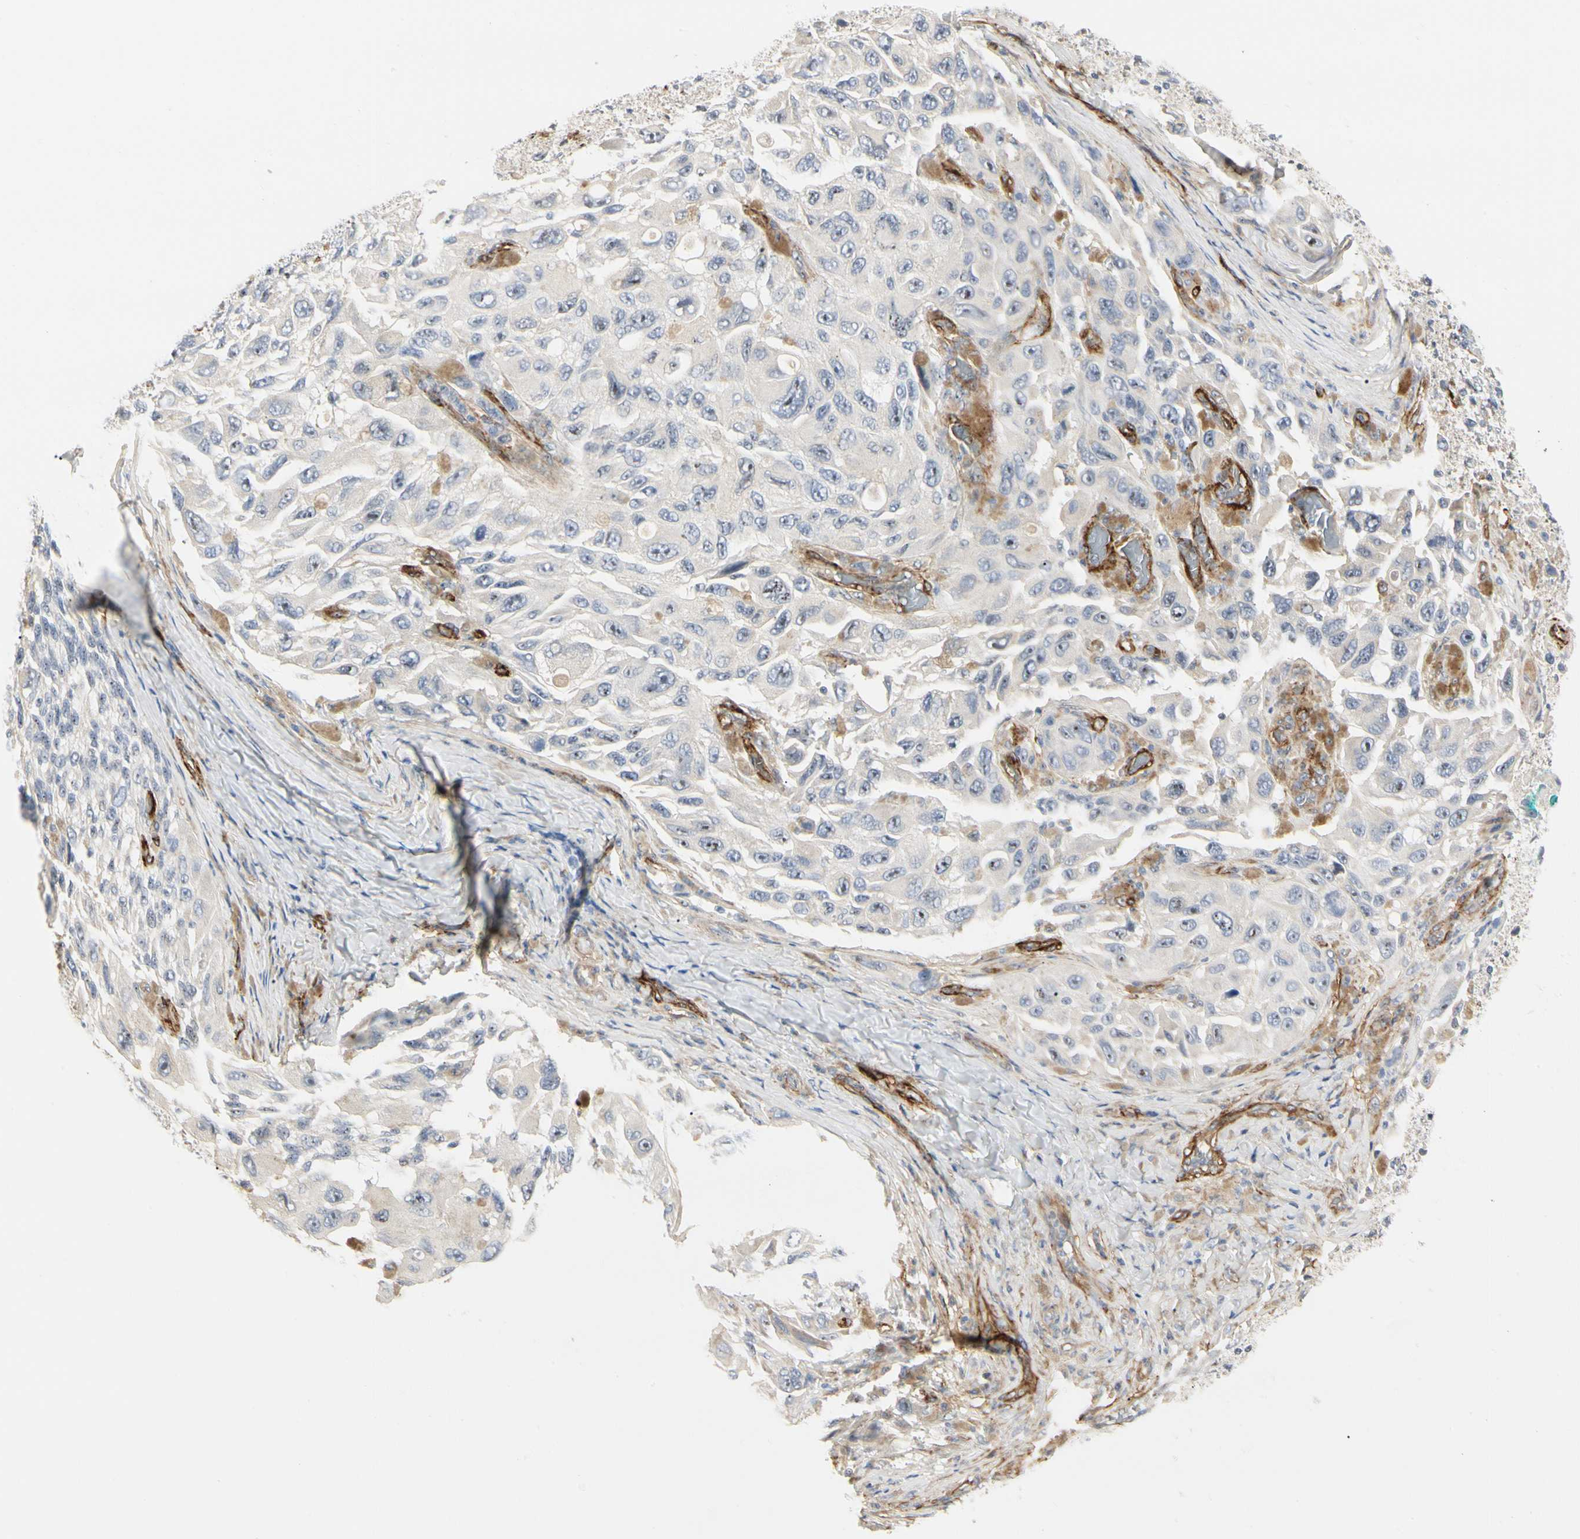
{"staining": {"intensity": "moderate", "quantity": "<25%", "location": "nuclear"}, "tissue": "melanoma", "cell_type": "Tumor cells", "image_type": "cancer", "snomed": [{"axis": "morphology", "description": "Malignant melanoma, NOS"}, {"axis": "topography", "description": "Skin"}], "caption": "Protein staining by immunohistochemistry (IHC) demonstrates moderate nuclear expression in approximately <25% of tumor cells in melanoma.", "gene": "GGT5", "patient": {"sex": "female", "age": 73}}